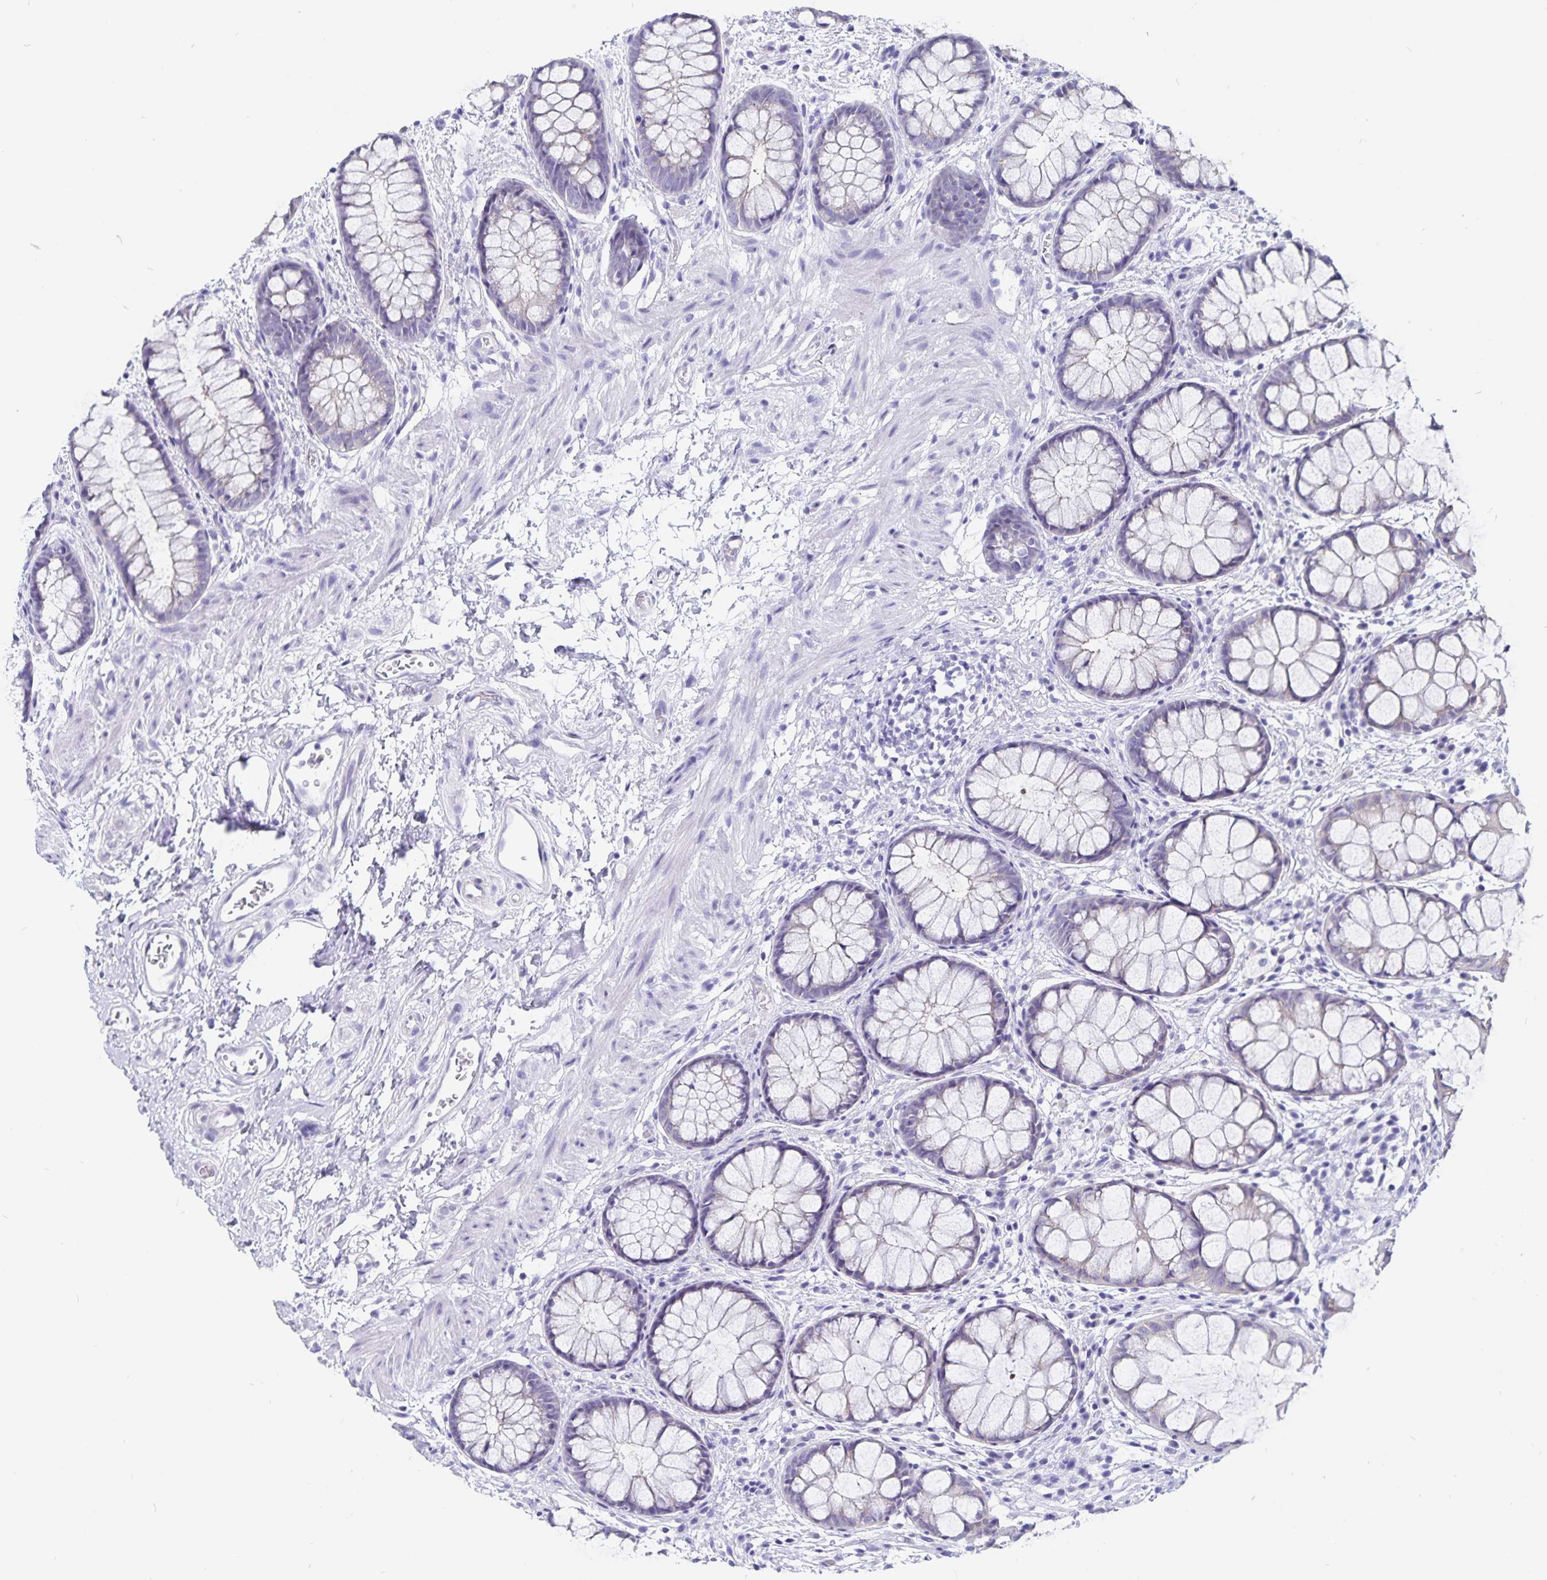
{"staining": {"intensity": "weak", "quantity": "25%-75%", "location": "cytoplasmic/membranous"}, "tissue": "rectum", "cell_type": "Glandular cells", "image_type": "normal", "snomed": [{"axis": "morphology", "description": "Normal tissue, NOS"}, {"axis": "topography", "description": "Rectum"}], "caption": "Weak cytoplasmic/membranous positivity is seen in about 25%-75% of glandular cells in benign rectum.", "gene": "SNTN", "patient": {"sex": "female", "age": 62}}